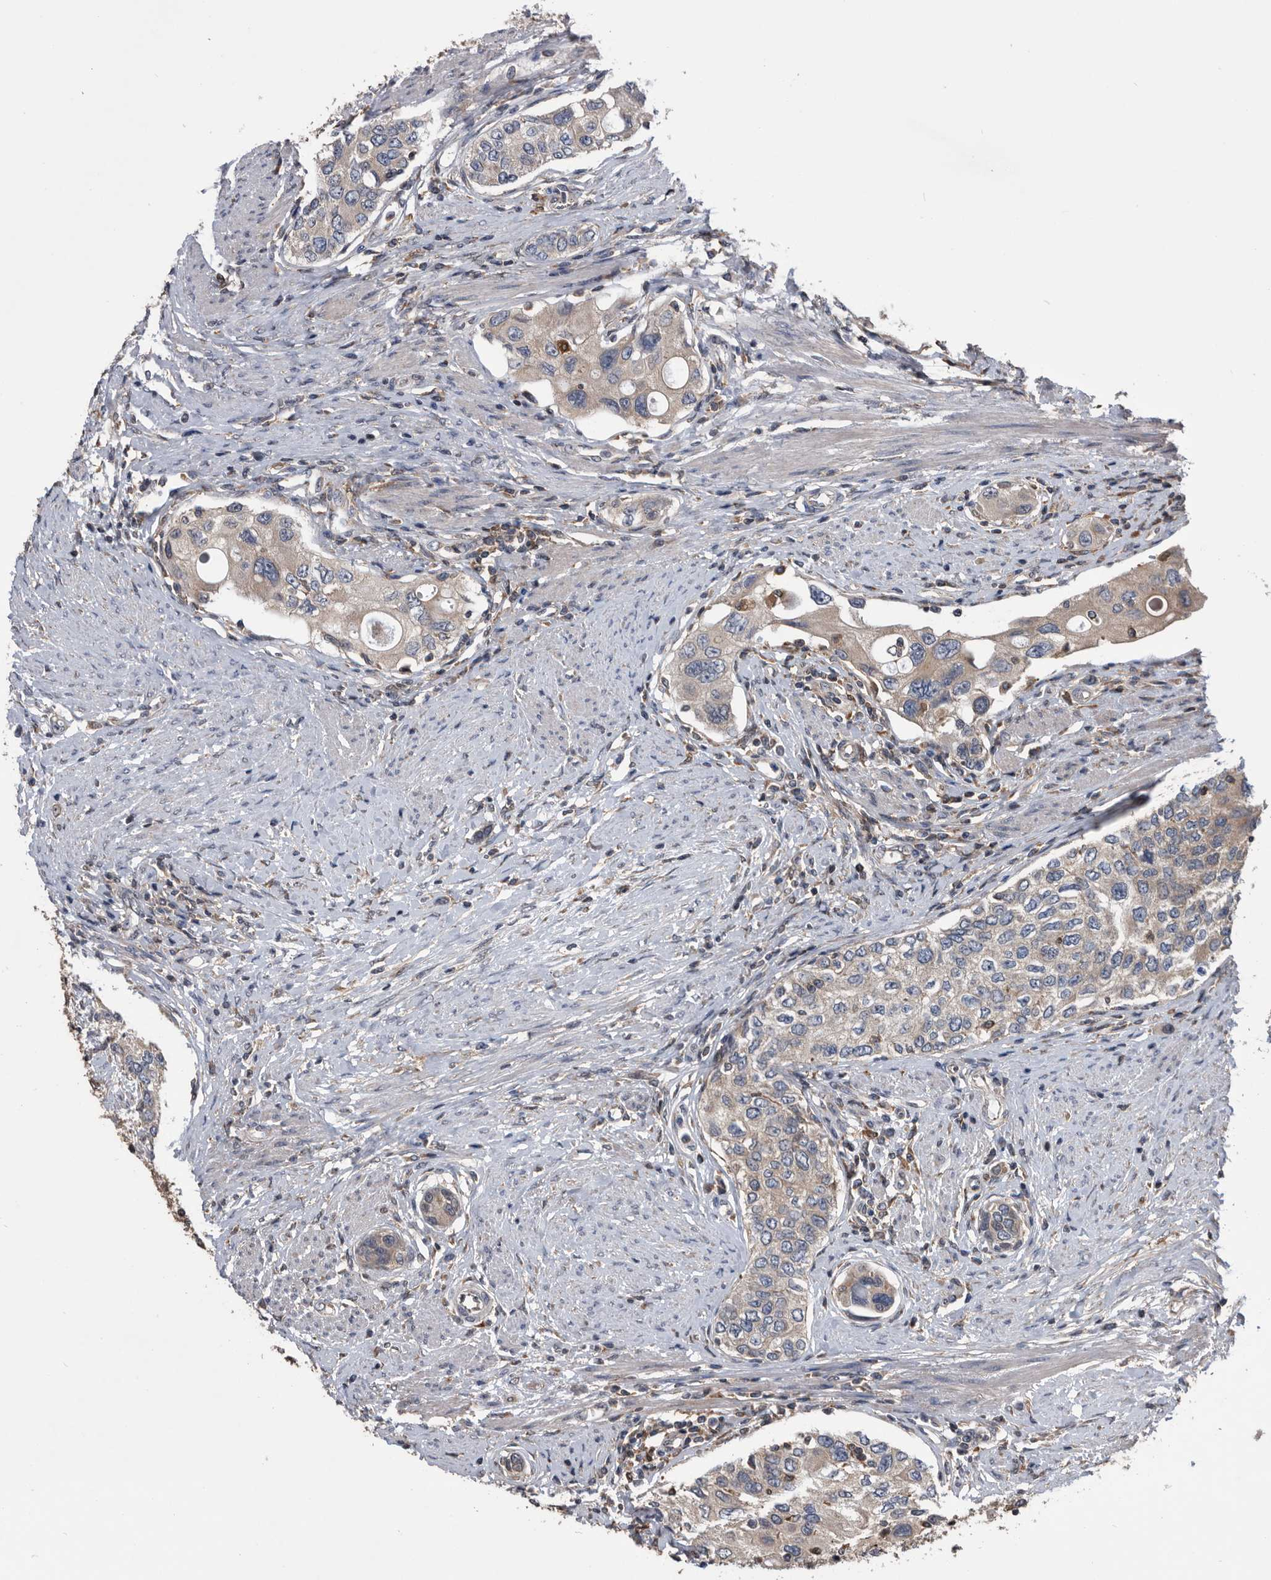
{"staining": {"intensity": "weak", "quantity": "25%-75%", "location": "cytoplasmic/membranous"}, "tissue": "urothelial cancer", "cell_type": "Tumor cells", "image_type": "cancer", "snomed": [{"axis": "morphology", "description": "Urothelial carcinoma, High grade"}, {"axis": "topography", "description": "Urinary bladder"}], "caption": "A brown stain highlights weak cytoplasmic/membranous expression of a protein in human urothelial cancer tumor cells.", "gene": "NRBP1", "patient": {"sex": "female", "age": 56}}